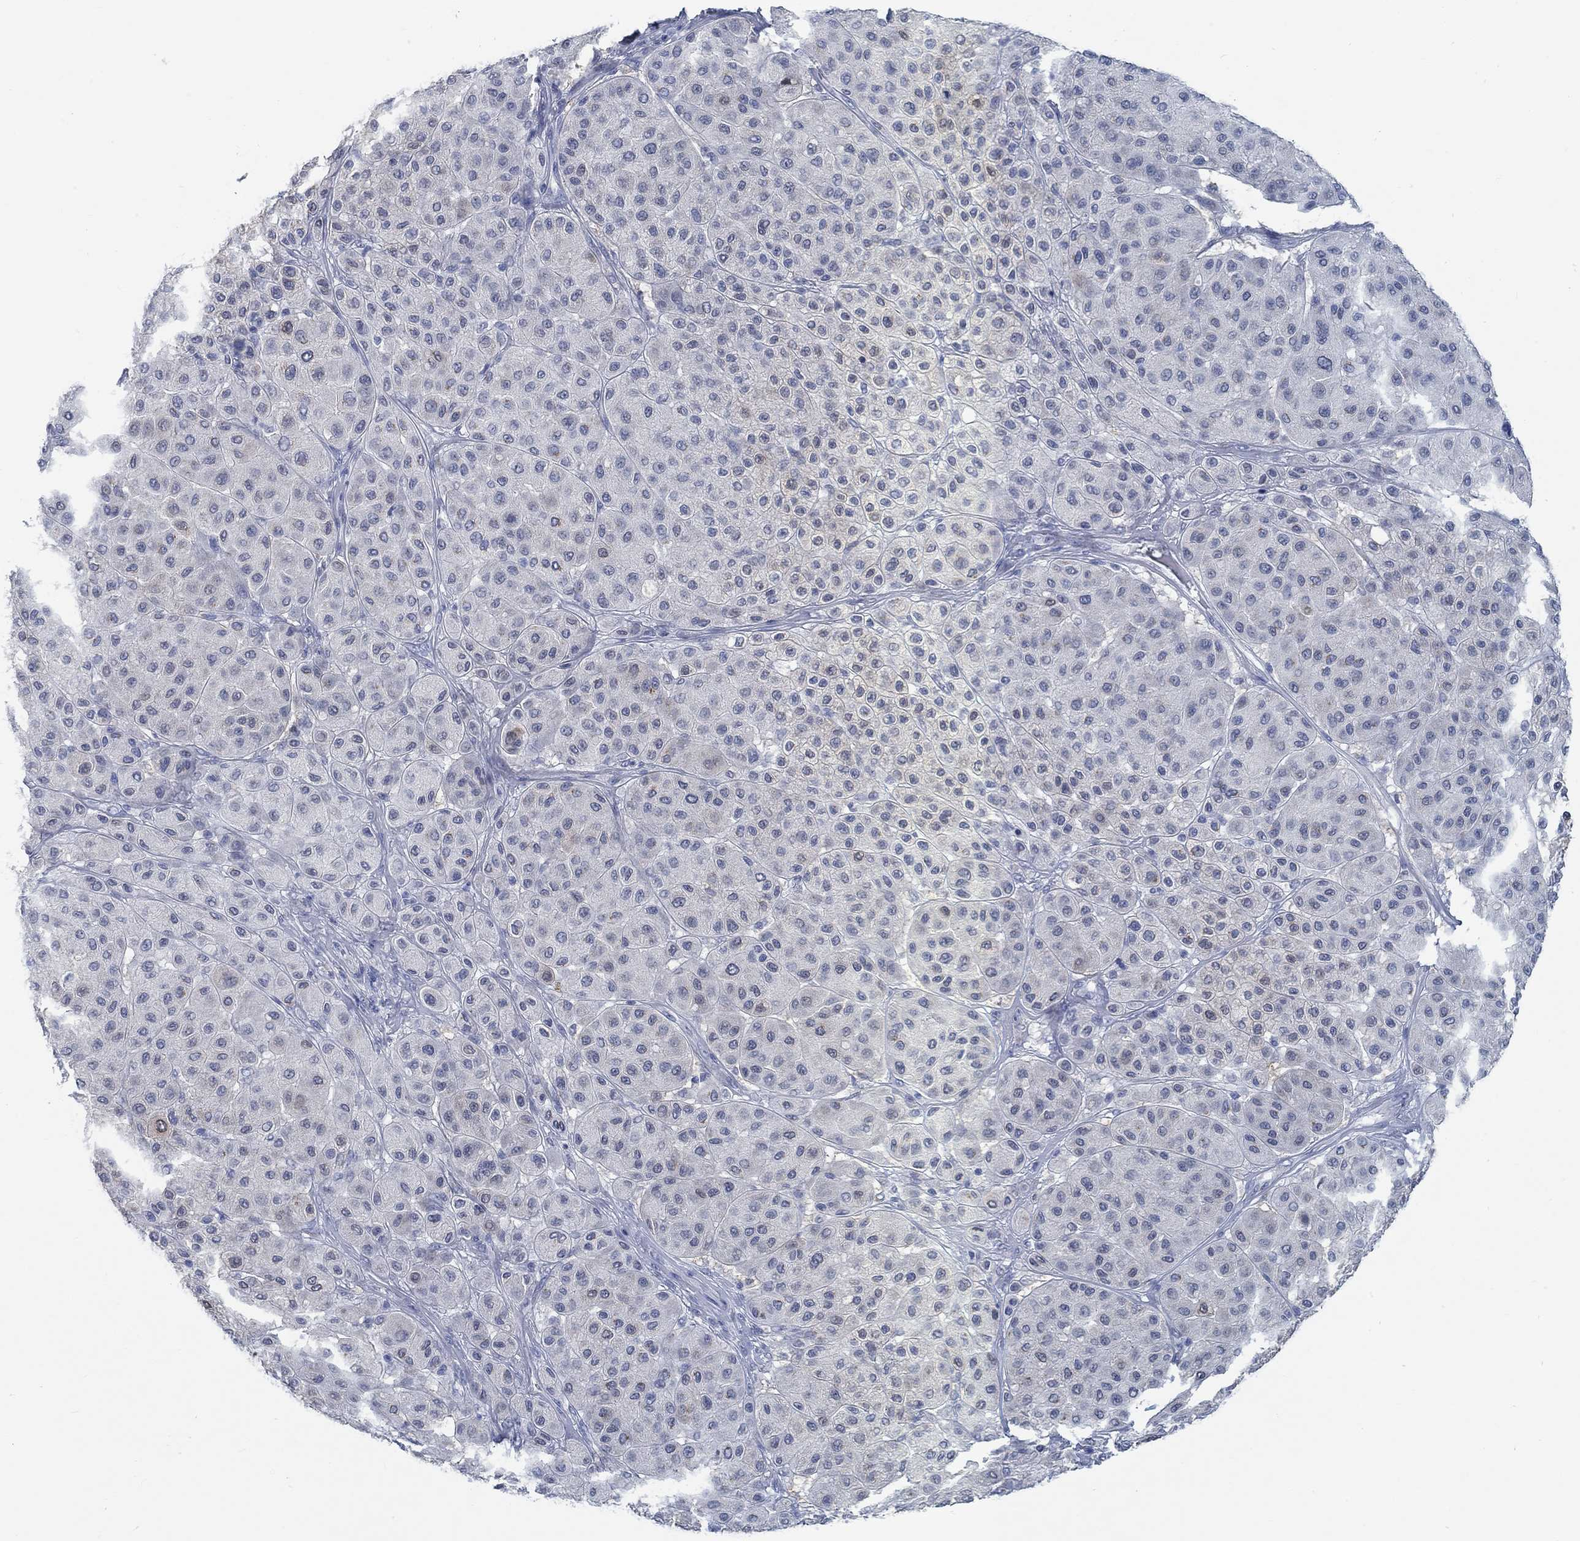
{"staining": {"intensity": "weak", "quantity": "<25%", "location": "cytoplasmic/membranous"}, "tissue": "melanoma", "cell_type": "Tumor cells", "image_type": "cancer", "snomed": [{"axis": "morphology", "description": "Malignant melanoma, Metastatic site"}, {"axis": "topography", "description": "Smooth muscle"}], "caption": "This photomicrograph is of melanoma stained with immunohistochemistry (IHC) to label a protein in brown with the nuclei are counter-stained blue. There is no expression in tumor cells.", "gene": "TEKT4", "patient": {"sex": "male", "age": 41}}